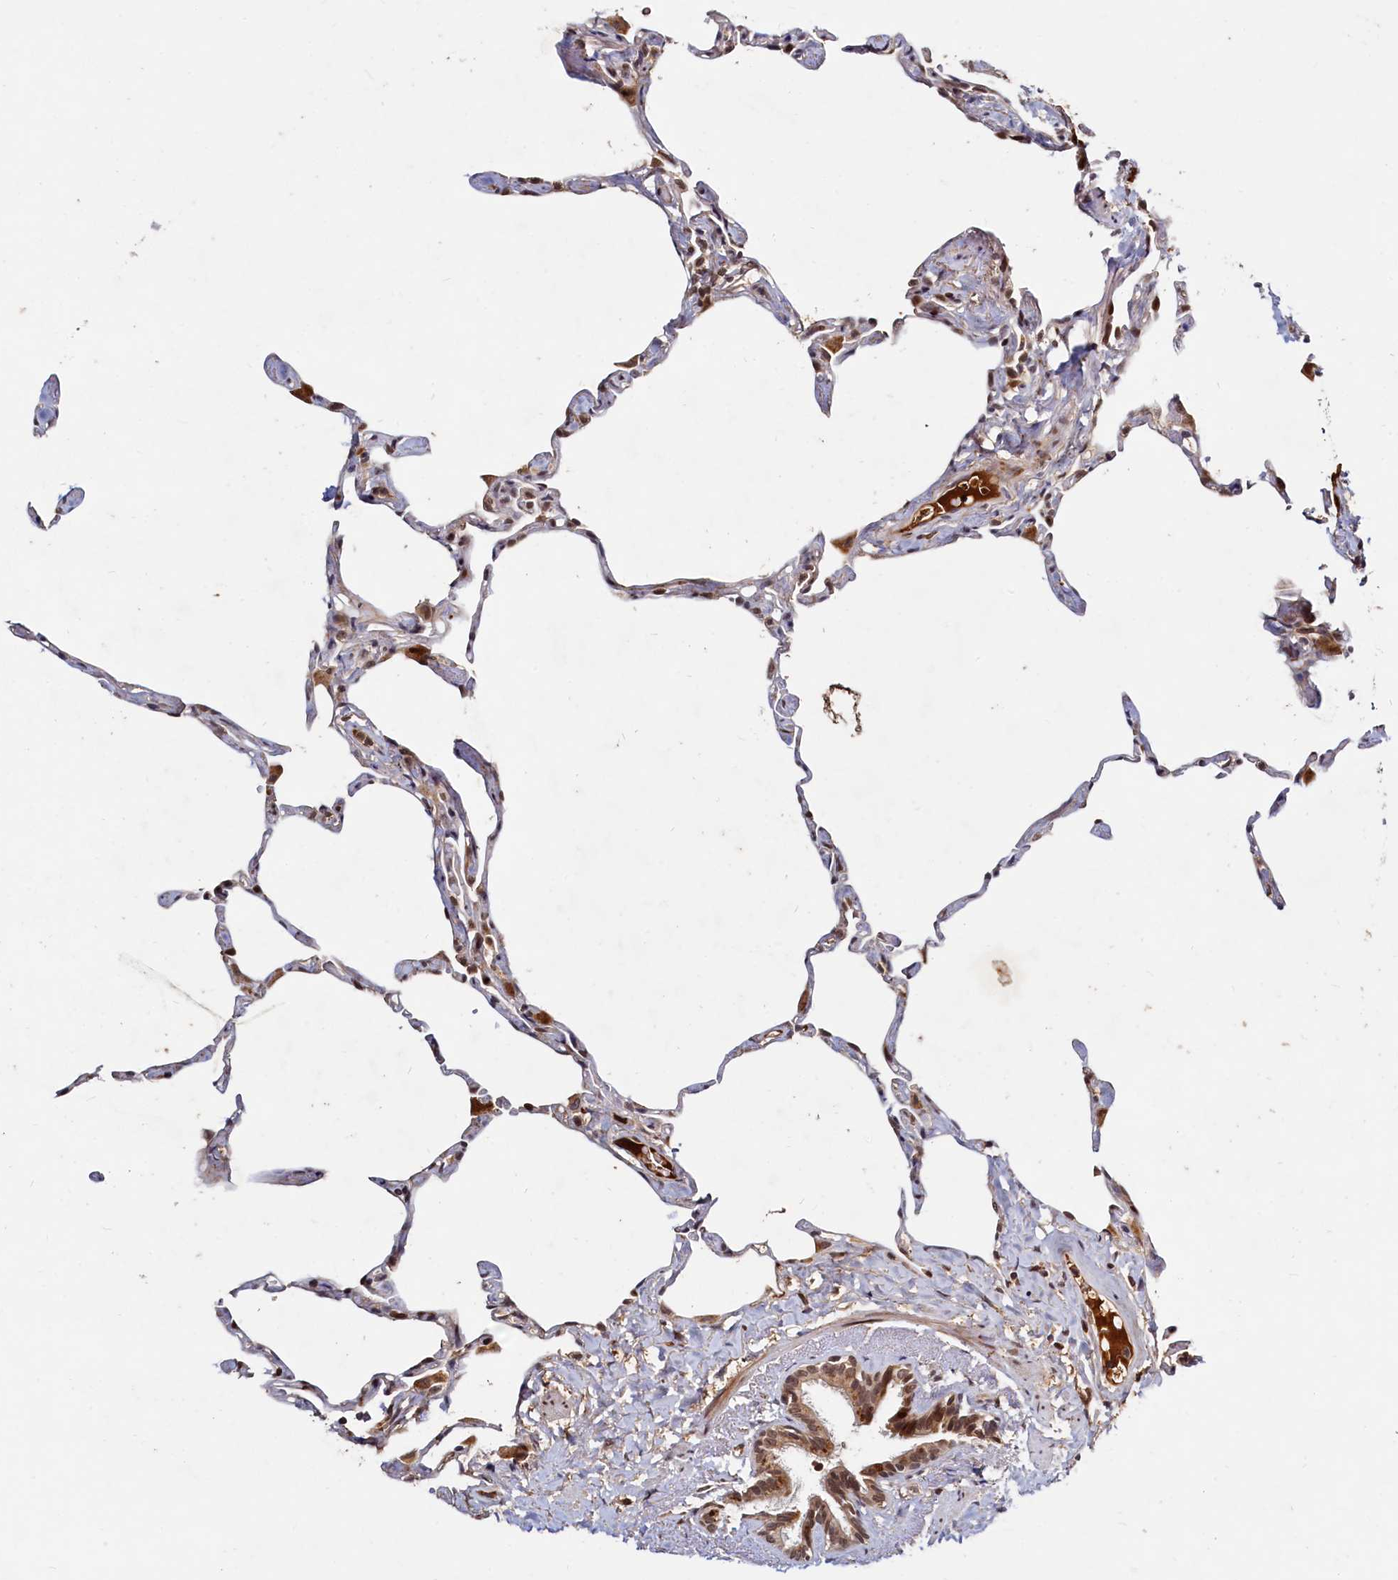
{"staining": {"intensity": "moderate", "quantity": "<25%", "location": "cytoplasmic/membranous"}, "tissue": "lung", "cell_type": "Alveolar cells", "image_type": "normal", "snomed": [{"axis": "morphology", "description": "Normal tissue, NOS"}, {"axis": "topography", "description": "Lung"}], "caption": "A photomicrograph of human lung stained for a protein exhibits moderate cytoplasmic/membranous brown staining in alveolar cells.", "gene": "TRAPPC4", "patient": {"sex": "male", "age": 65}}